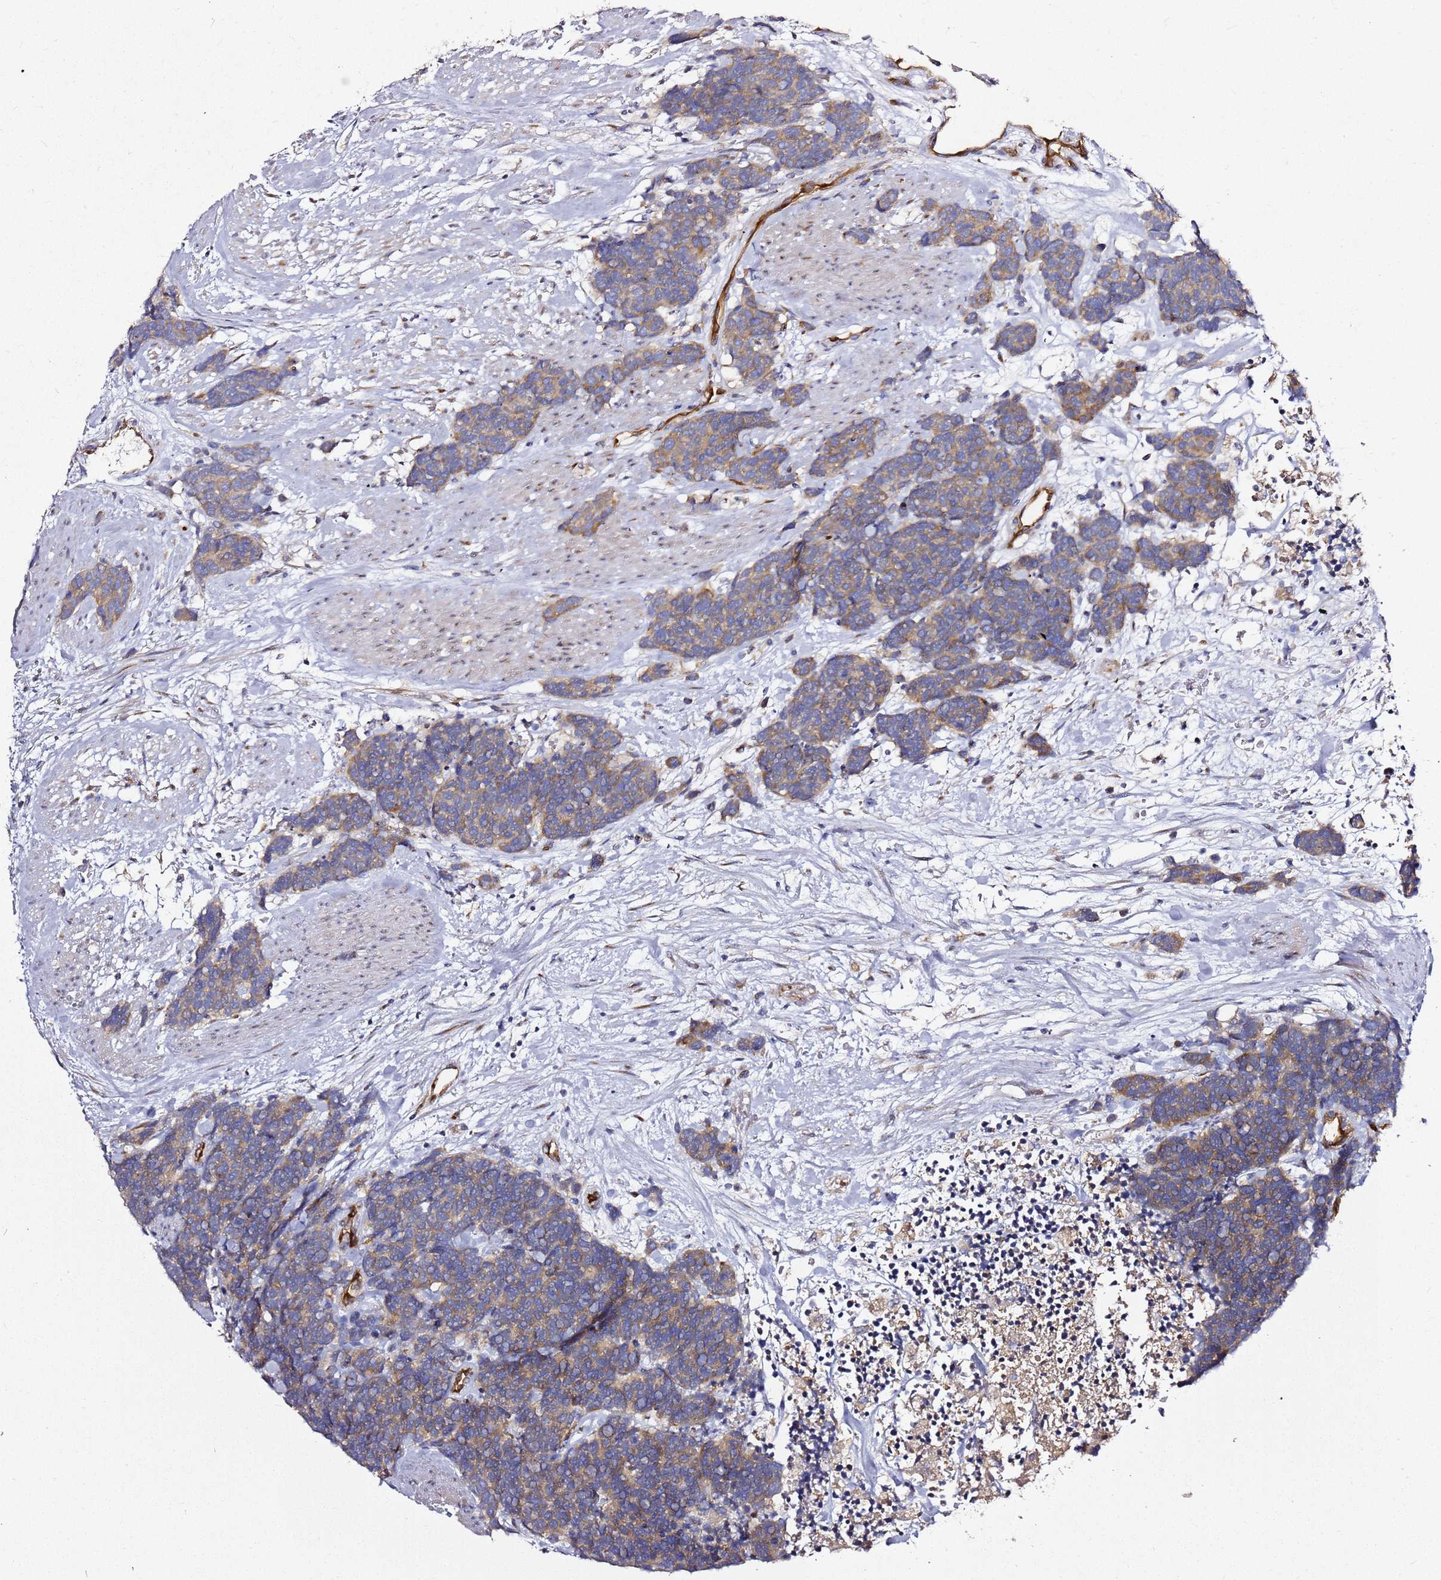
{"staining": {"intensity": "moderate", "quantity": ">75%", "location": "cytoplasmic/membranous"}, "tissue": "carcinoid", "cell_type": "Tumor cells", "image_type": "cancer", "snomed": [{"axis": "morphology", "description": "Carcinoma, NOS"}, {"axis": "morphology", "description": "Carcinoid, malignant, NOS"}, {"axis": "topography", "description": "Urinary bladder"}], "caption": "This is a micrograph of IHC staining of carcinoid, which shows moderate staining in the cytoplasmic/membranous of tumor cells.", "gene": "KIF7", "patient": {"sex": "male", "age": 57}}